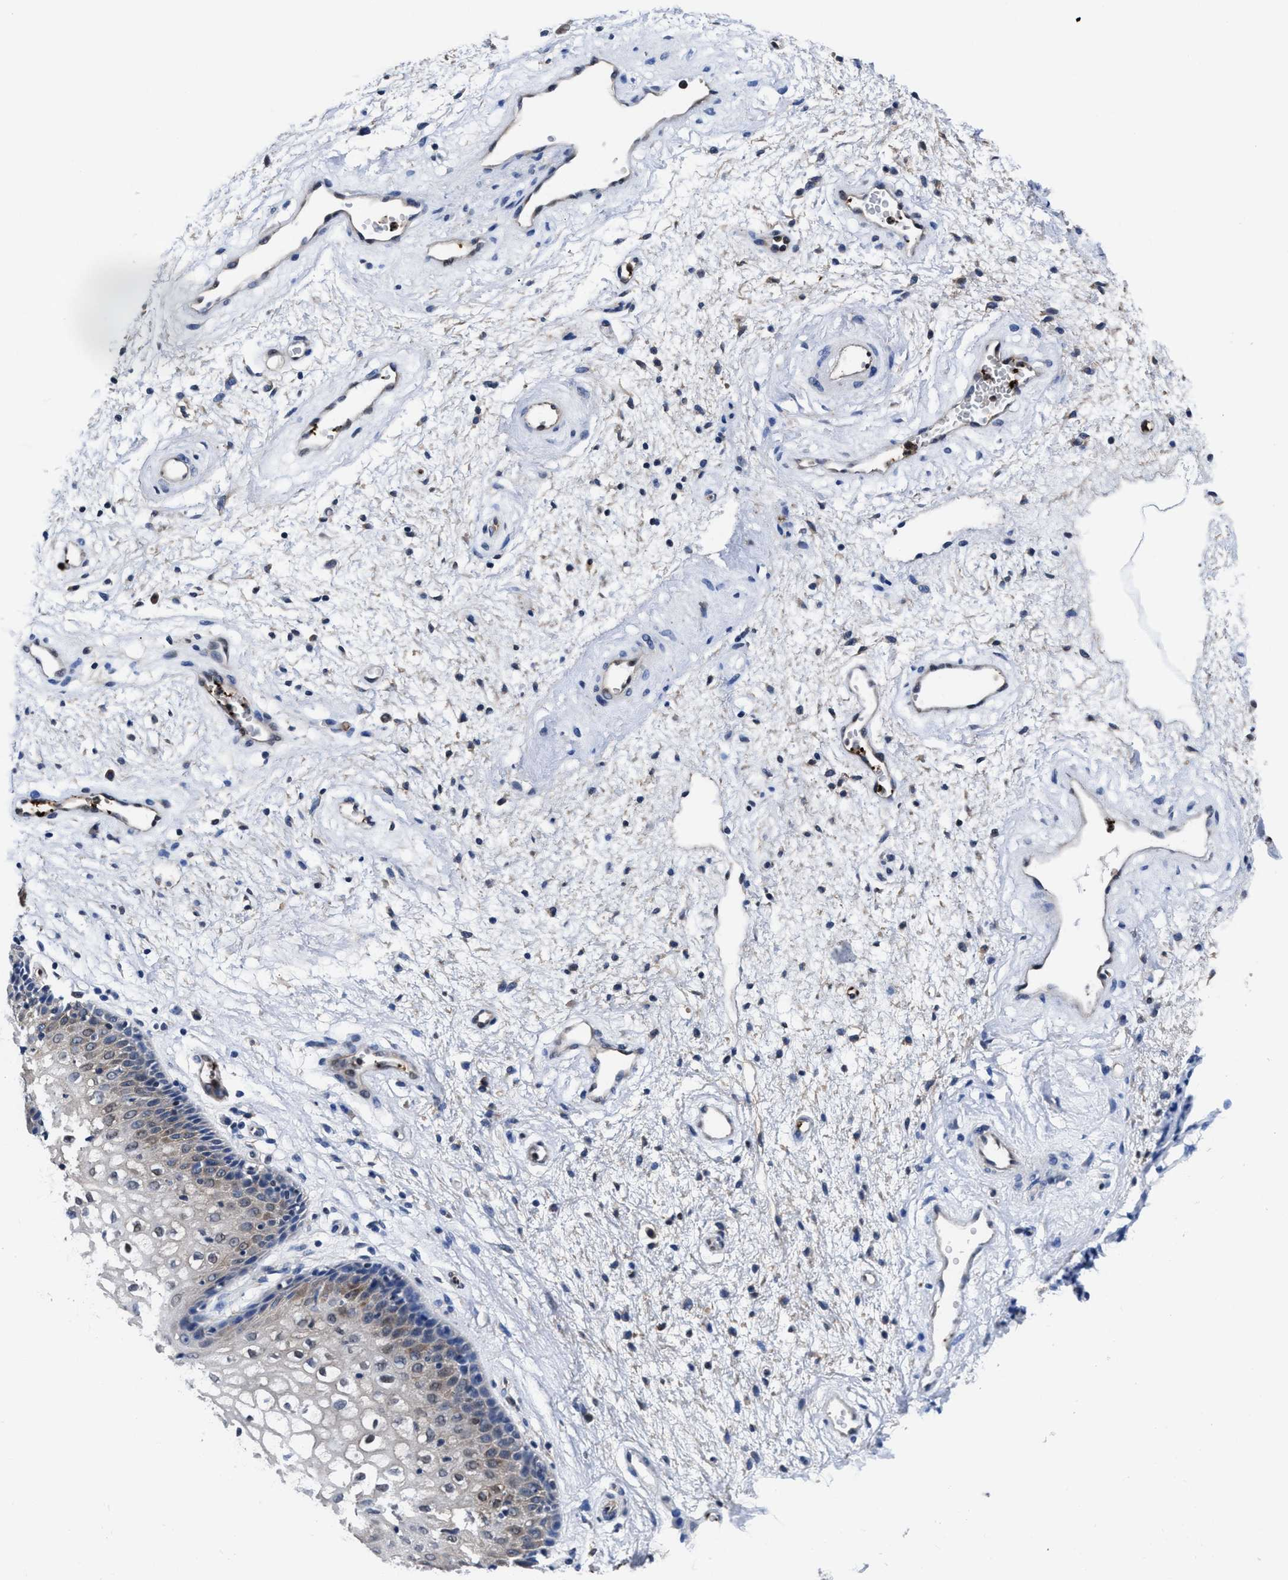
{"staining": {"intensity": "weak", "quantity": "<25%", "location": "cytoplasmic/membranous"}, "tissue": "vagina", "cell_type": "Squamous epithelial cells", "image_type": "normal", "snomed": [{"axis": "morphology", "description": "Normal tissue, NOS"}, {"axis": "topography", "description": "Vagina"}], "caption": "Immunohistochemistry (IHC) photomicrograph of normal vagina: human vagina stained with DAB demonstrates no significant protein expression in squamous epithelial cells. The staining was performed using DAB to visualize the protein expression in brown, while the nuclei were stained in blue with hematoxylin (Magnification: 20x).", "gene": "ACLY", "patient": {"sex": "female", "age": 34}}